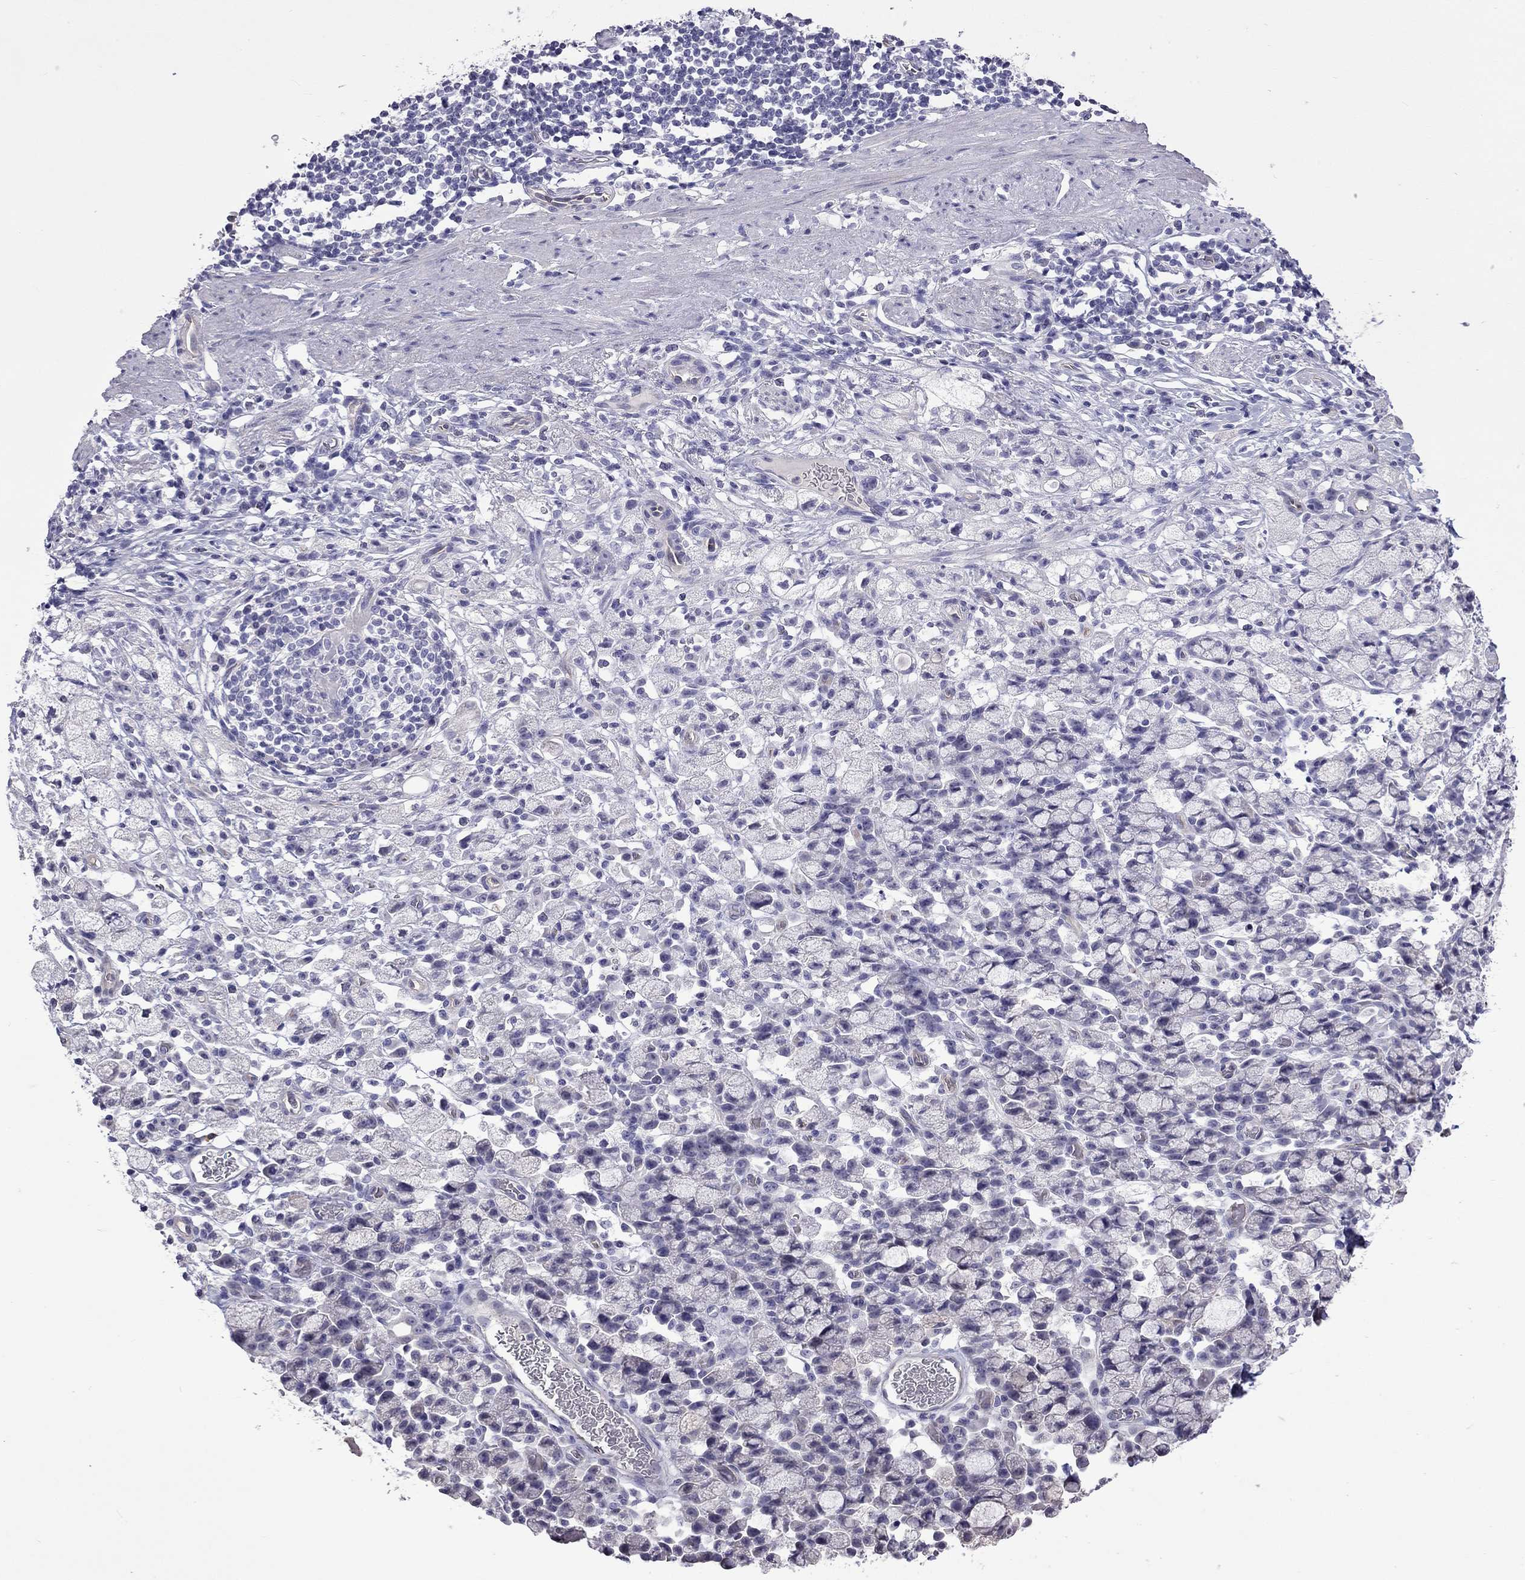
{"staining": {"intensity": "negative", "quantity": "none", "location": "none"}, "tissue": "stomach cancer", "cell_type": "Tumor cells", "image_type": "cancer", "snomed": [{"axis": "morphology", "description": "Adenocarcinoma, NOS"}, {"axis": "topography", "description": "Stomach"}], "caption": "This is an IHC histopathology image of stomach cancer. There is no staining in tumor cells.", "gene": "FEZ1", "patient": {"sex": "male", "age": 58}}